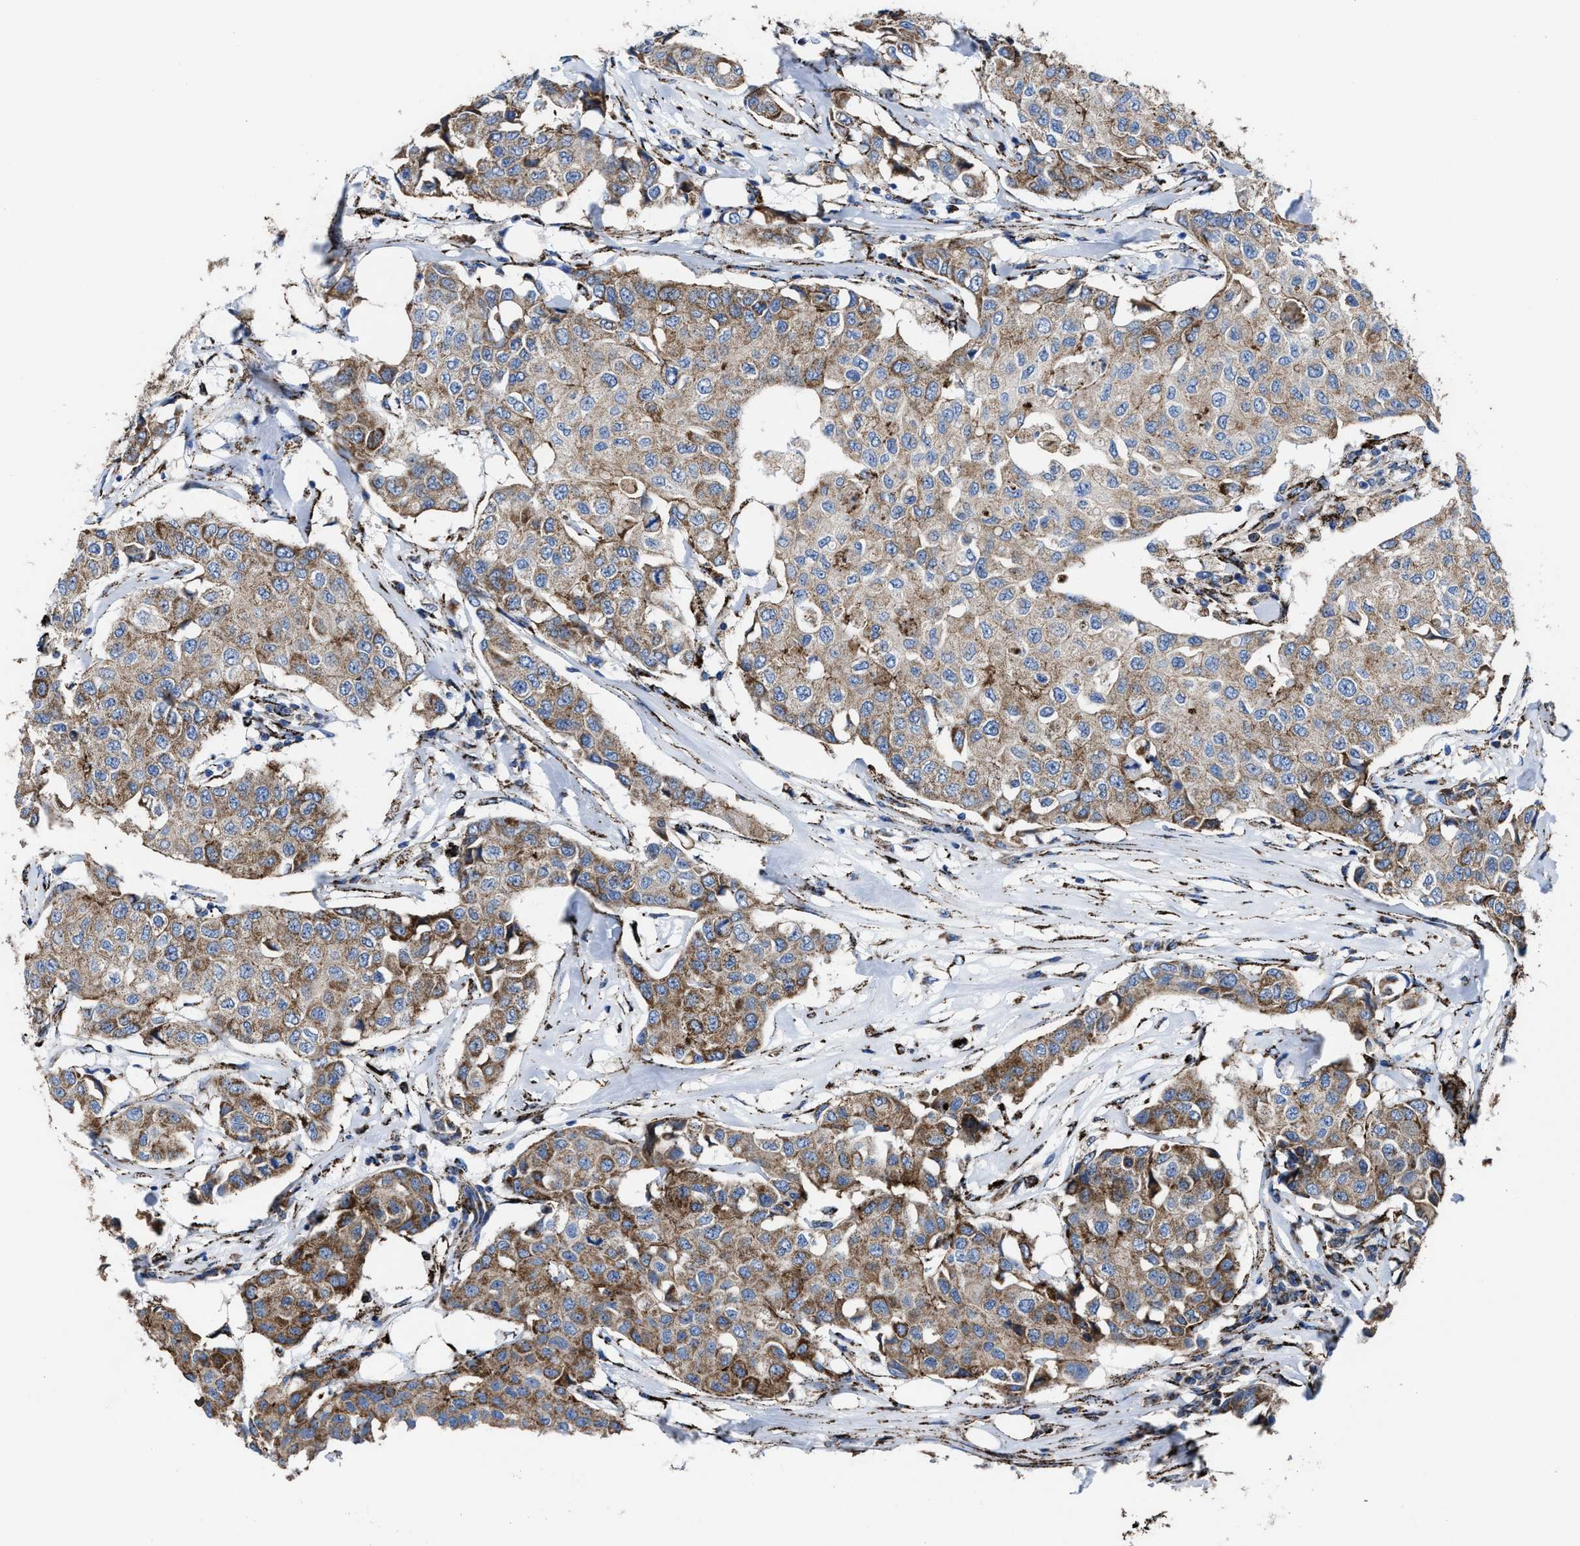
{"staining": {"intensity": "moderate", "quantity": "25%-75%", "location": "cytoplasmic/membranous"}, "tissue": "breast cancer", "cell_type": "Tumor cells", "image_type": "cancer", "snomed": [{"axis": "morphology", "description": "Duct carcinoma"}, {"axis": "topography", "description": "Breast"}], "caption": "Breast cancer (intraductal carcinoma) stained with a brown dye shows moderate cytoplasmic/membranous positive expression in approximately 25%-75% of tumor cells.", "gene": "ALDH1B1", "patient": {"sex": "female", "age": 80}}